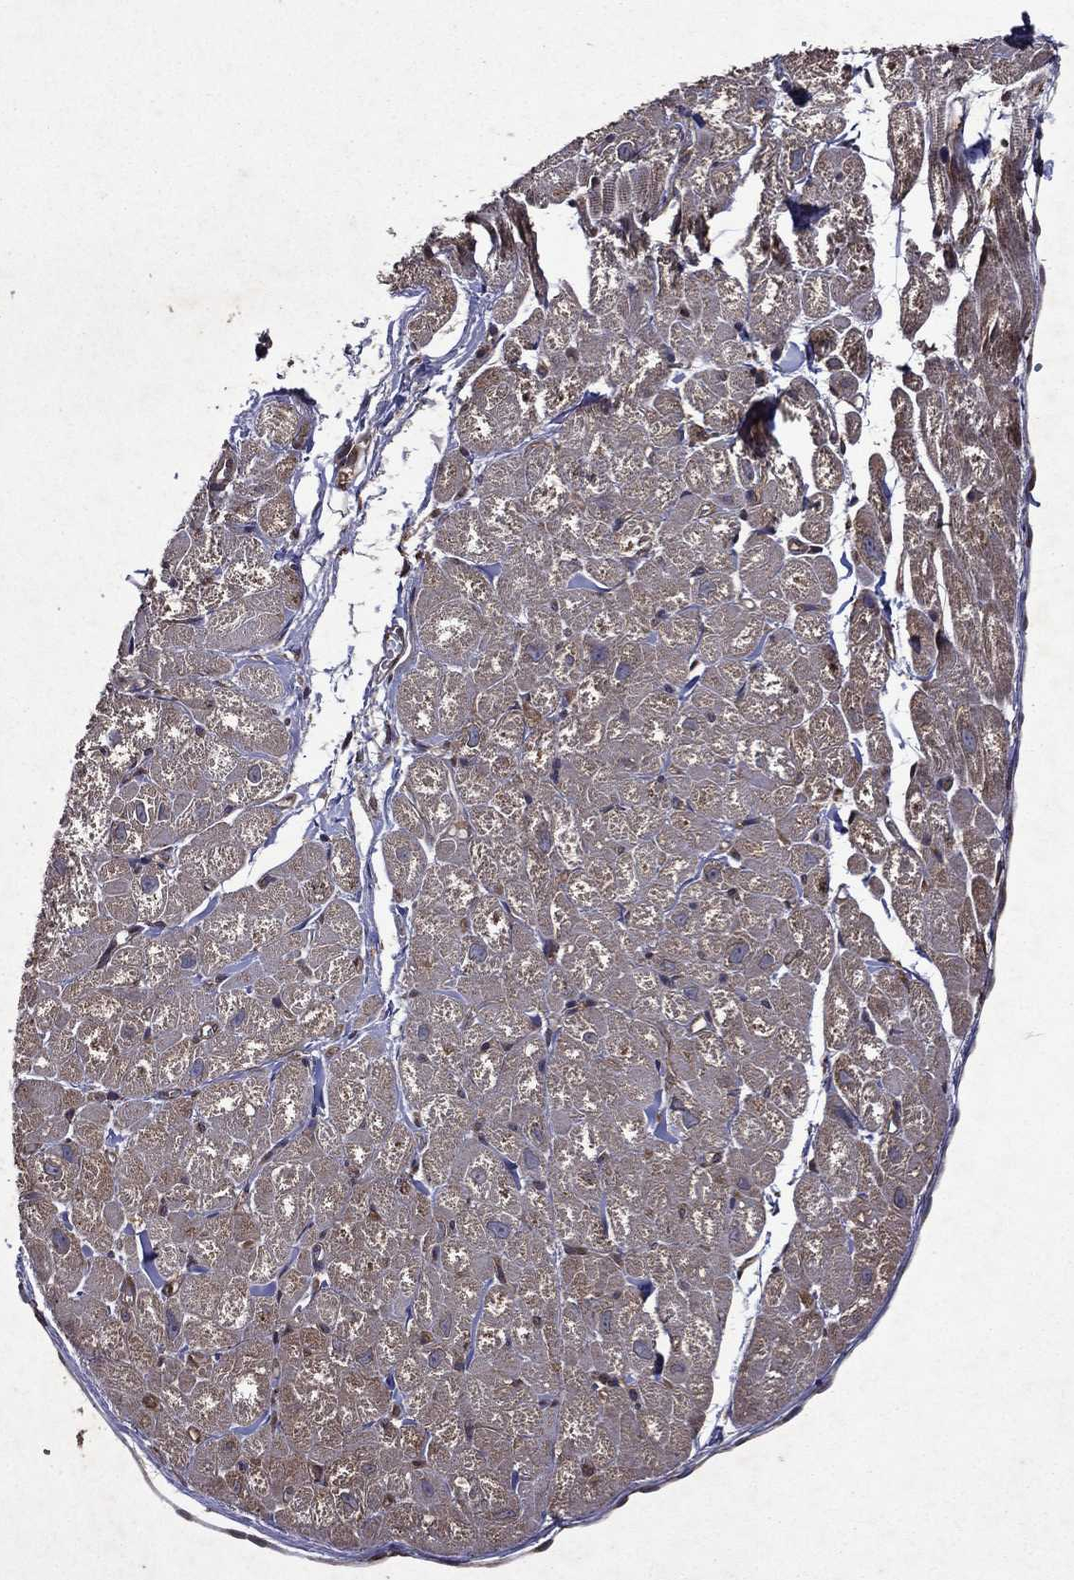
{"staining": {"intensity": "weak", "quantity": "<25%", "location": "cytoplasmic/membranous"}, "tissue": "heart muscle", "cell_type": "Cardiomyocytes", "image_type": "normal", "snomed": [{"axis": "morphology", "description": "Normal tissue, NOS"}, {"axis": "topography", "description": "Heart"}], "caption": "Heart muscle was stained to show a protein in brown. There is no significant staining in cardiomyocytes. The staining was performed using DAB to visualize the protein expression in brown, while the nuclei were stained in blue with hematoxylin (Magnification: 20x).", "gene": "EIF2B4", "patient": {"sex": "male", "age": 58}}